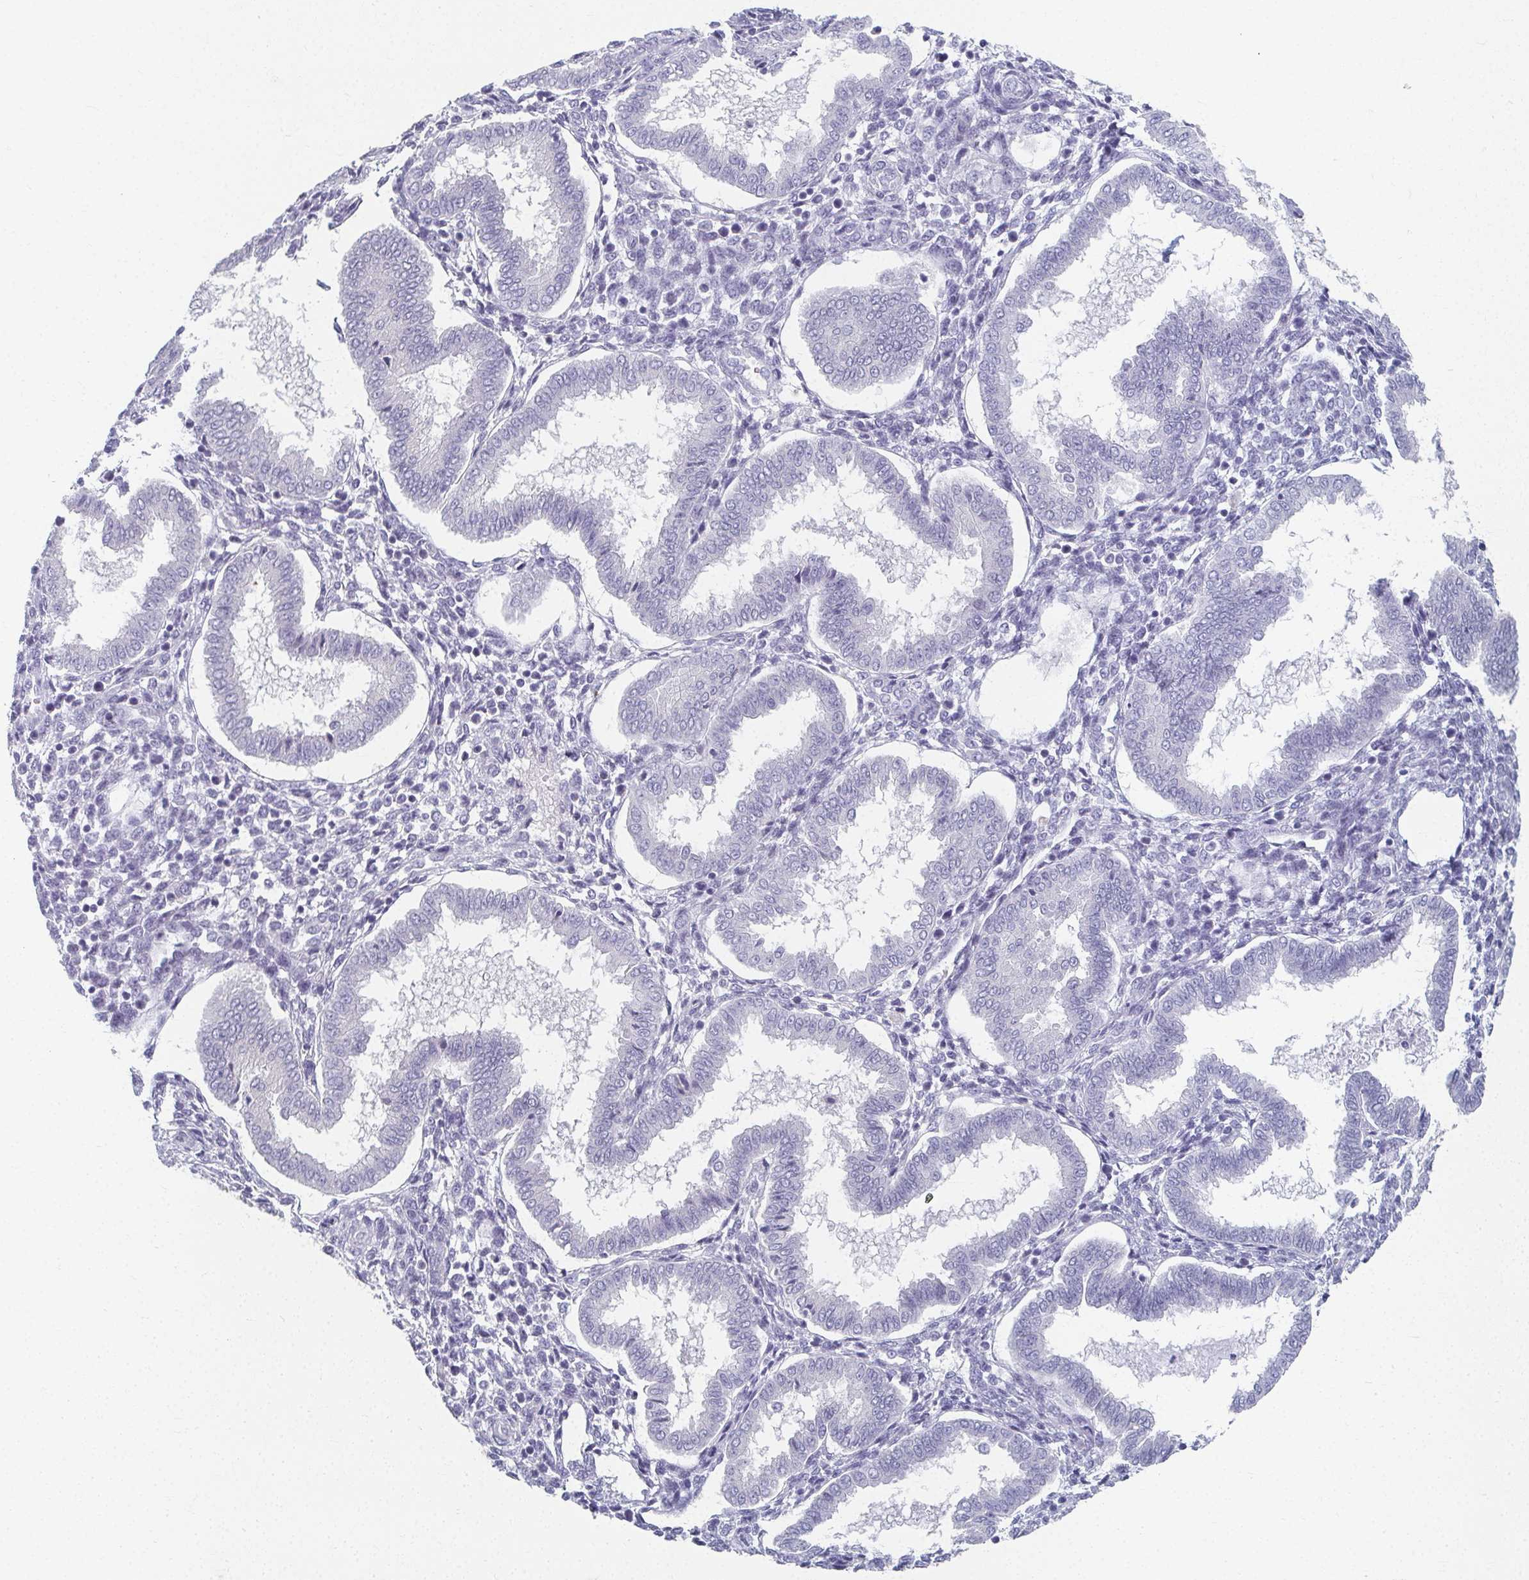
{"staining": {"intensity": "negative", "quantity": "none", "location": "none"}, "tissue": "endometrium", "cell_type": "Cells in endometrial stroma", "image_type": "normal", "snomed": [{"axis": "morphology", "description": "Normal tissue, NOS"}, {"axis": "topography", "description": "Endometrium"}], "caption": "Immunohistochemistry photomicrograph of unremarkable endometrium: human endometrium stained with DAB reveals no significant protein expression in cells in endometrial stroma. (DAB immunohistochemistry, high magnification).", "gene": "CAMKV", "patient": {"sex": "female", "age": 24}}